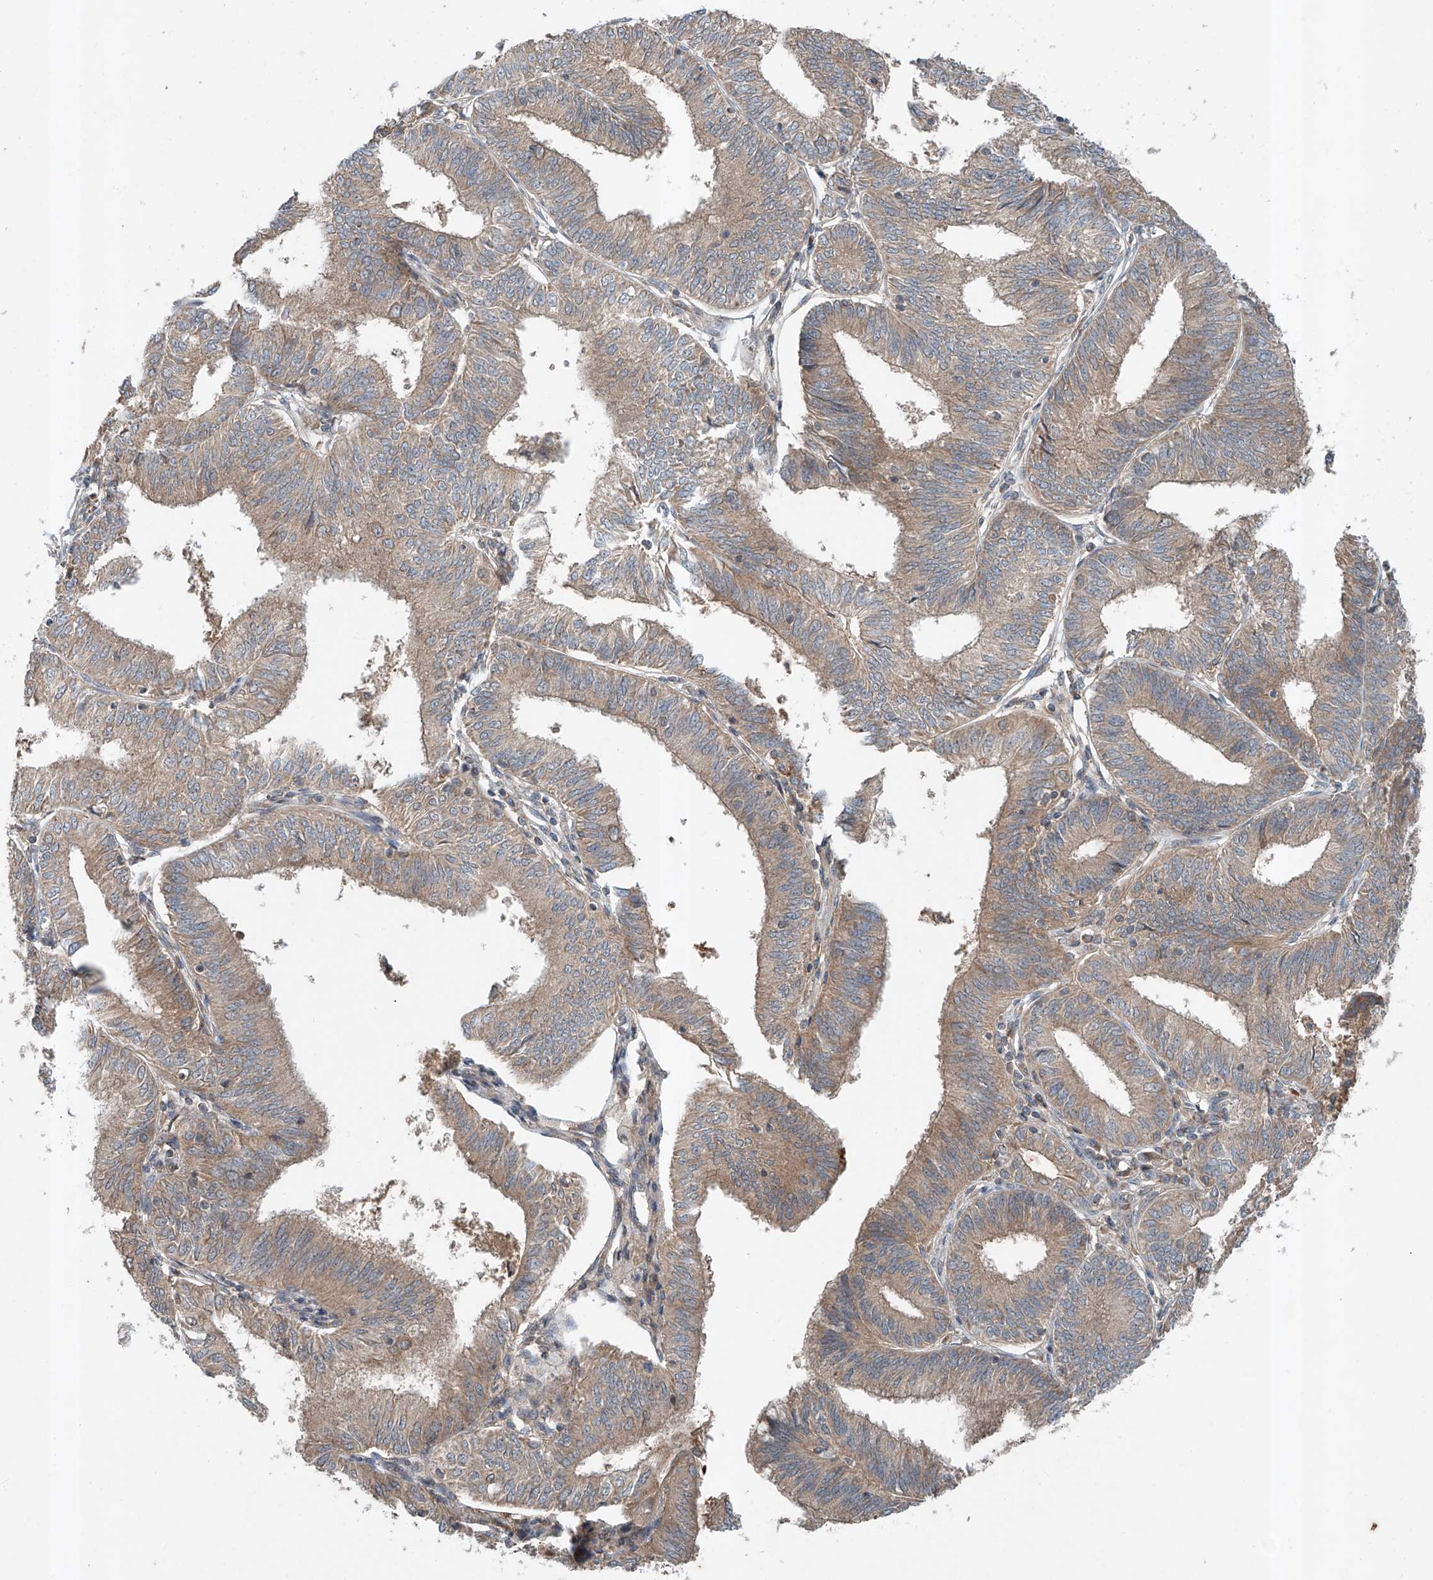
{"staining": {"intensity": "moderate", "quantity": "25%-75%", "location": "cytoplasmic/membranous"}, "tissue": "endometrial cancer", "cell_type": "Tumor cells", "image_type": "cancer", "snomed": [{"axis": "morphology", "description": "Adenocarcinoma, NOS"}, {"axis": "topography", "description": "Endometrium"}], "caption": "A brown stain labels moderate cytoplasmic/membranous expression of a protein in endometrial adenocarcinoma tumor cells.", "gene": "ADAM23", "patient": {"sex": "female", "age": 51}}